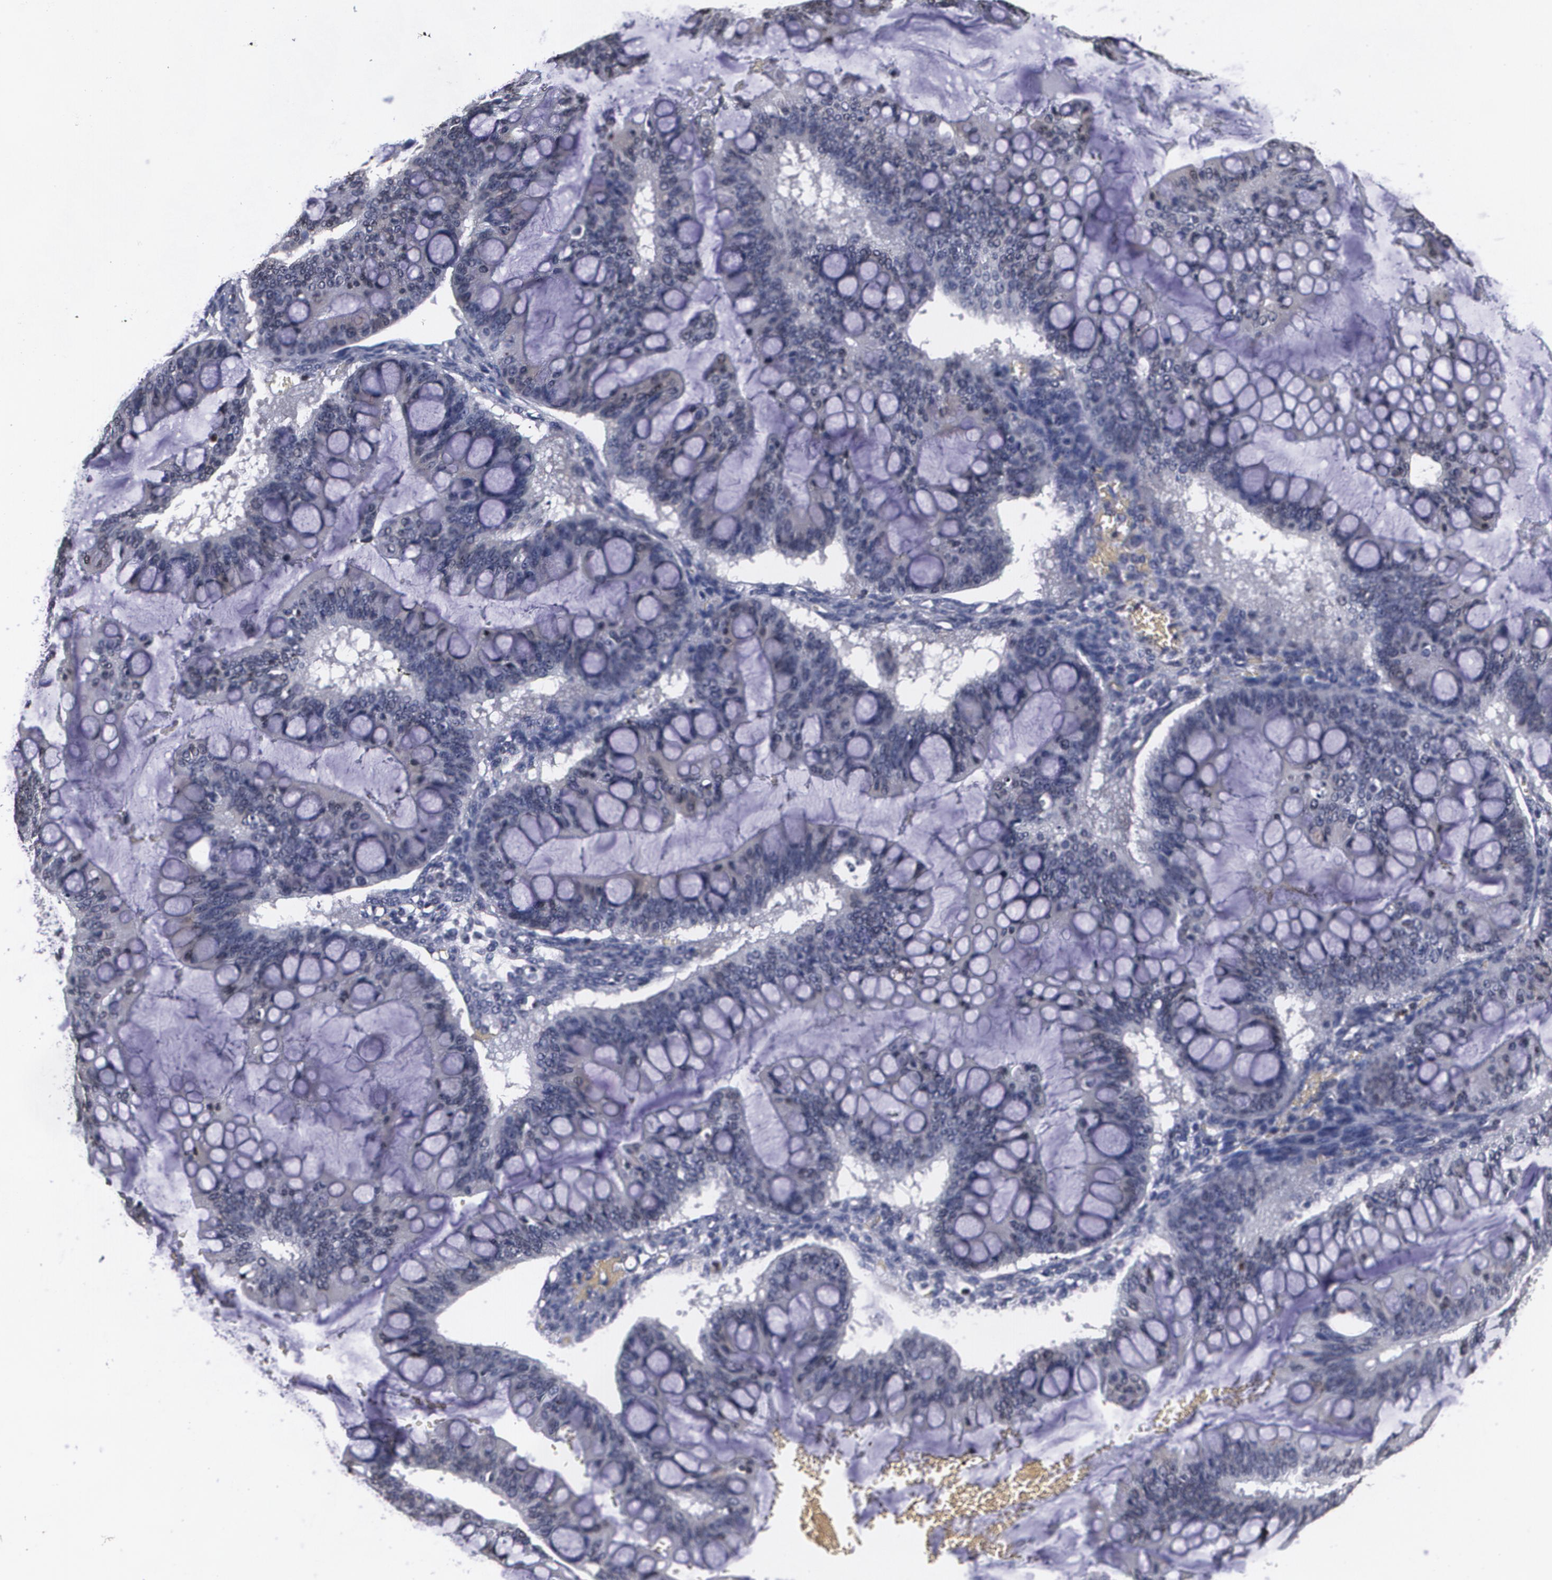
{"staining": {"intensity": "negative", "quantity": "none", "location": "none"}, "tissue": "ovarian cancer", "cell_type": "Tumor cells", "image_type": "cancer", "snomed": [{"axis": "morphology", "description": "Cystadenocarcinoma, mucinous, NOS"}, {"axis": "topography", "description": "Ovary"}], "caption": "Immunohistochemistry photomicrograph of ovarian cancer stained for a protein (brown), which shows no staining in tumor cells. The staining was performed using DAB to visualize the protein expression in brown, while the nuclei were stained in blue with hematoxylin (Magnification: 20x).", "gene": "MVP", "patient": {"sex": "female", "age": 73}}